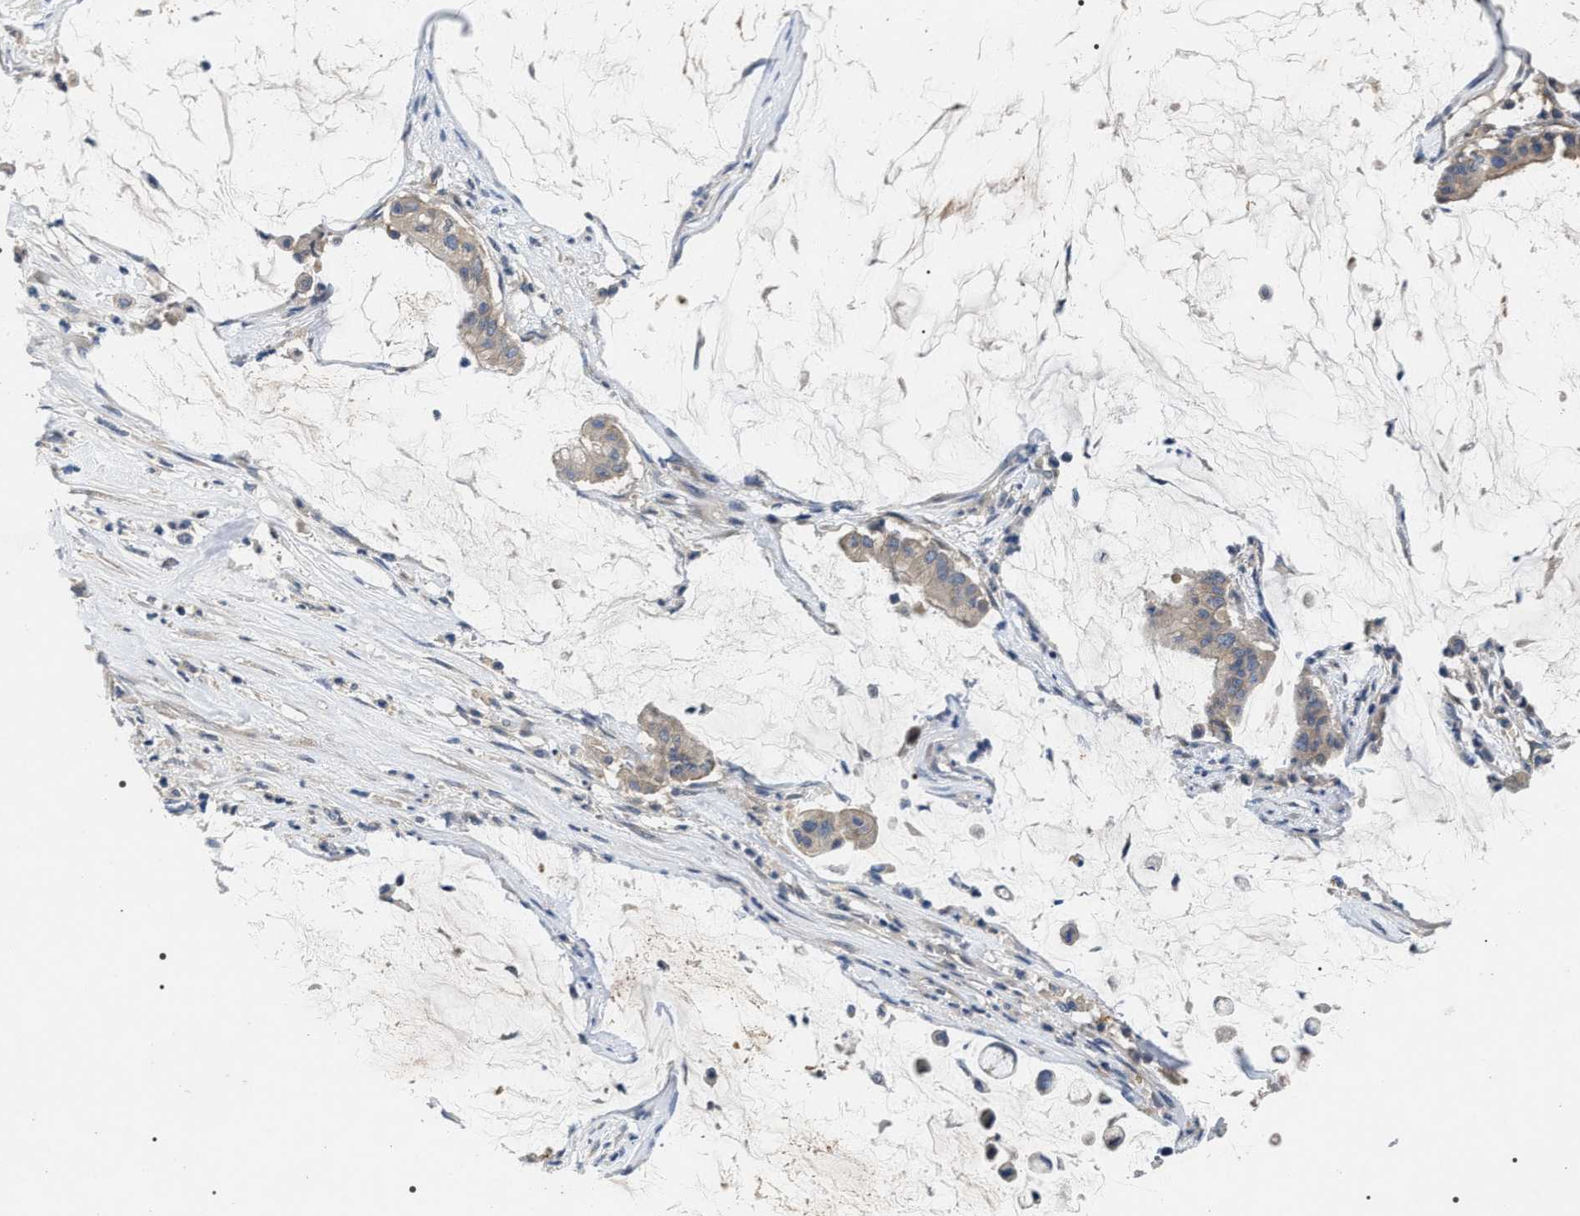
{"staining": {"intensity": "negative", "quantity": "none", "location": "none"}, "tissue": "pancreatic cancer", "cell_type": "Tumor cells", "image_type": "cancer", "snomed": [{"axis": "morphology", "description": "Adenocarcinoma, NOS"}, {"axis": "topography", "description": "Pancreas"}], "caption": "There is no significant positivity in tumor cells of pancreatic cancer.", "gene": "IFT81", "patient": {"sex": "male", "age": 41}}